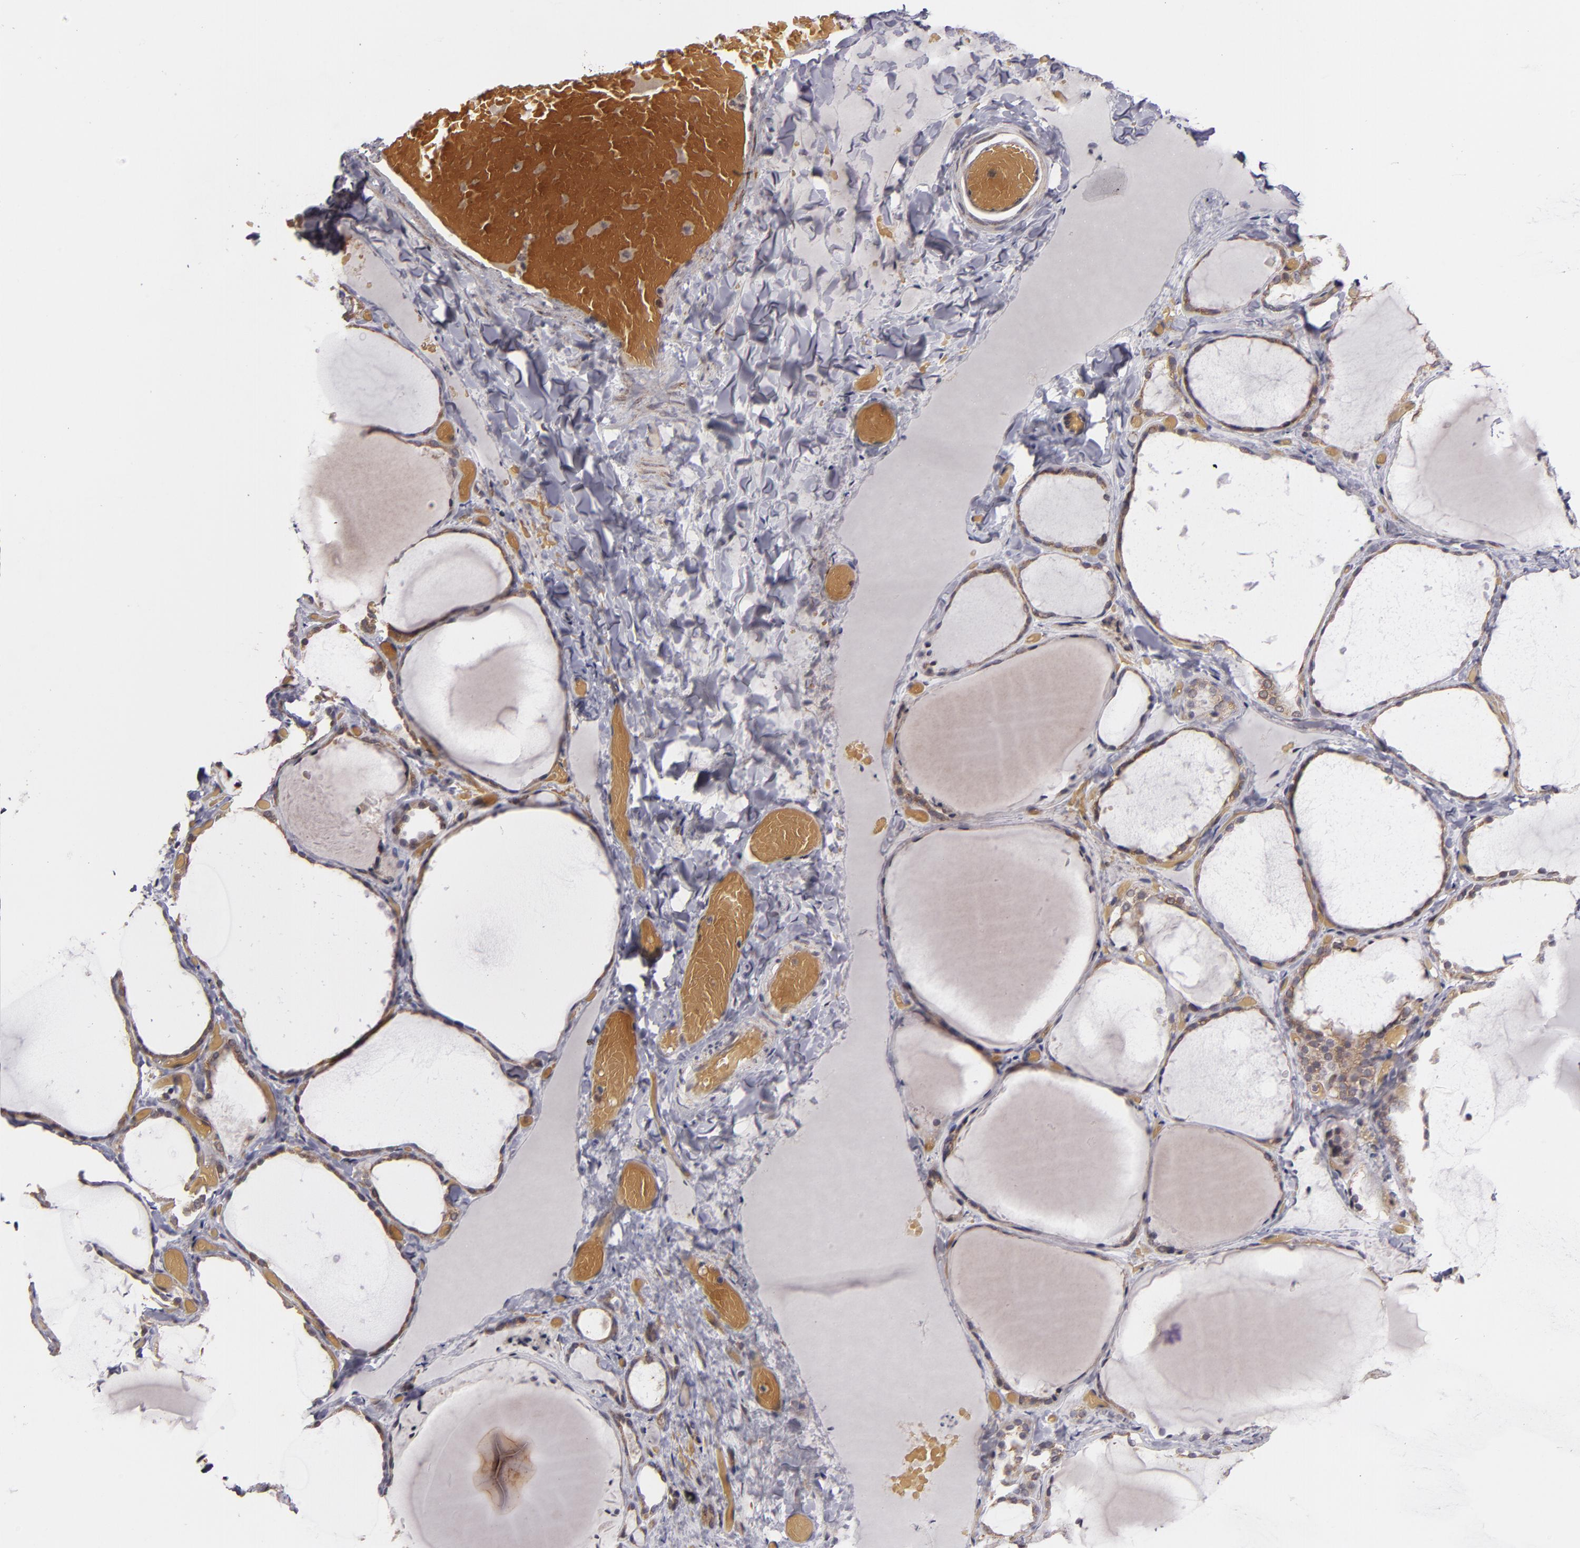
{"staining": {"intensity": "moderate", "quantity": ">75%", "location": "cytoplasmic/membranous"}, "tissue": "thyroid gland", "cell_type": "Glandular cells", "image_type": "normal", "snomed": [{"axis": "morphology", "description": "Normal tissue, NOS"}, {"axis": "topography", "description": "Thyroid gland"}], "caption": "Immunohistochemical staining of benign thyroid gland exhibits >75% levels of moderate cytoplasmic/membranous protein expression in about >75% of glandular cells.", "gene": "CASP1", "patient": {"sex": "female", "age": 22}}